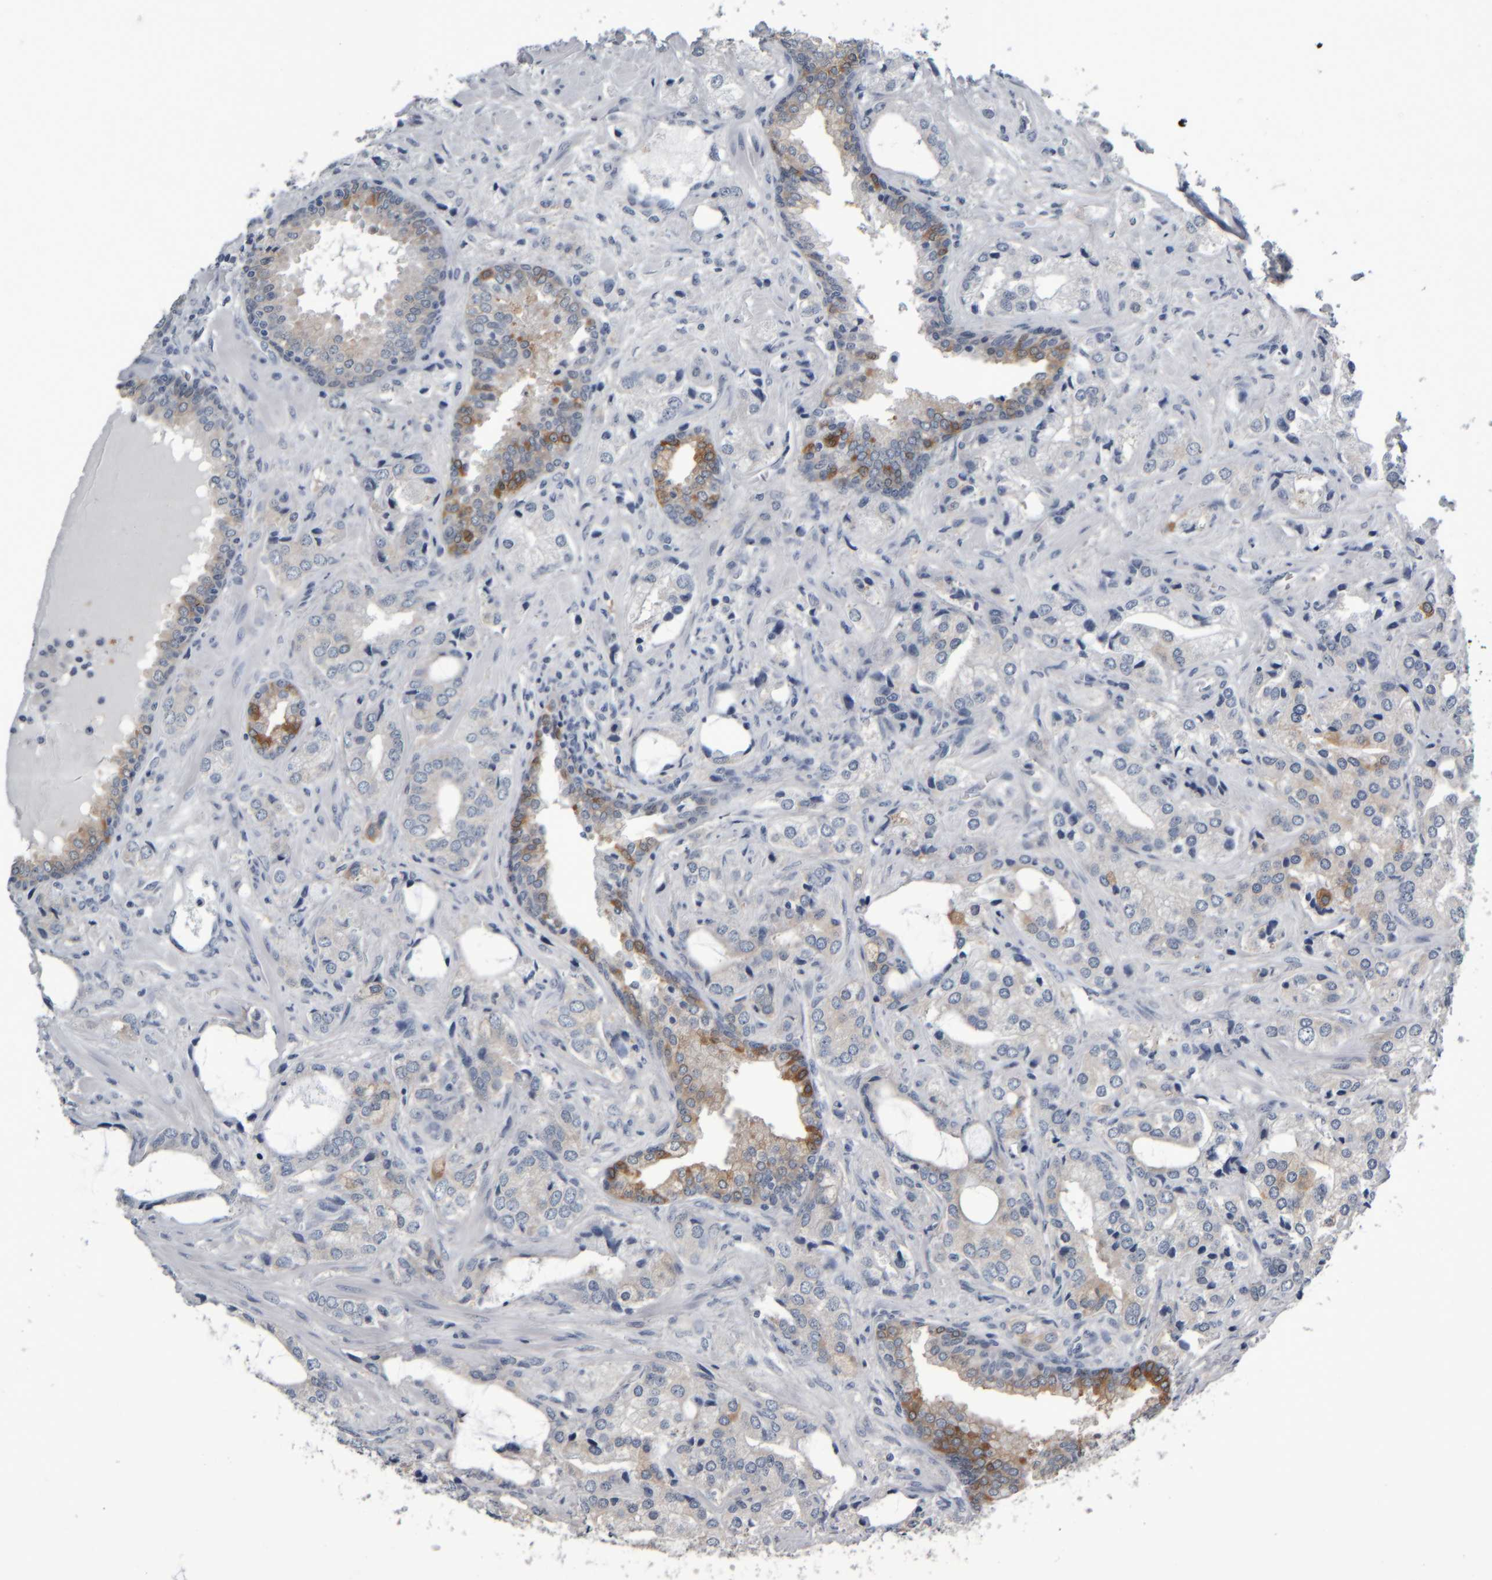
{"staining": {"intensity": "negative", "quantity": "none", "location": "none"}, "tissue": "prostate cancer", "cell_type": "Tumor cells", "image_type": "cancer", "snomed": [{"axis": "morphology", "description": "Adenocarcinoma, High grade"}, {"axis": "topography", "description": "Prostate"}], "caption": "A histopathology image of human prostate adenocarcinoma (high-grade) is negative for staining in tumor cells. Brightfield microscopy of immunohistochemistry stained with DAB (brown) and hematoxylin (blue), captured at high magnification.", "gene": "COL14A1", "patient": {"sex": "male", "age": 66}}